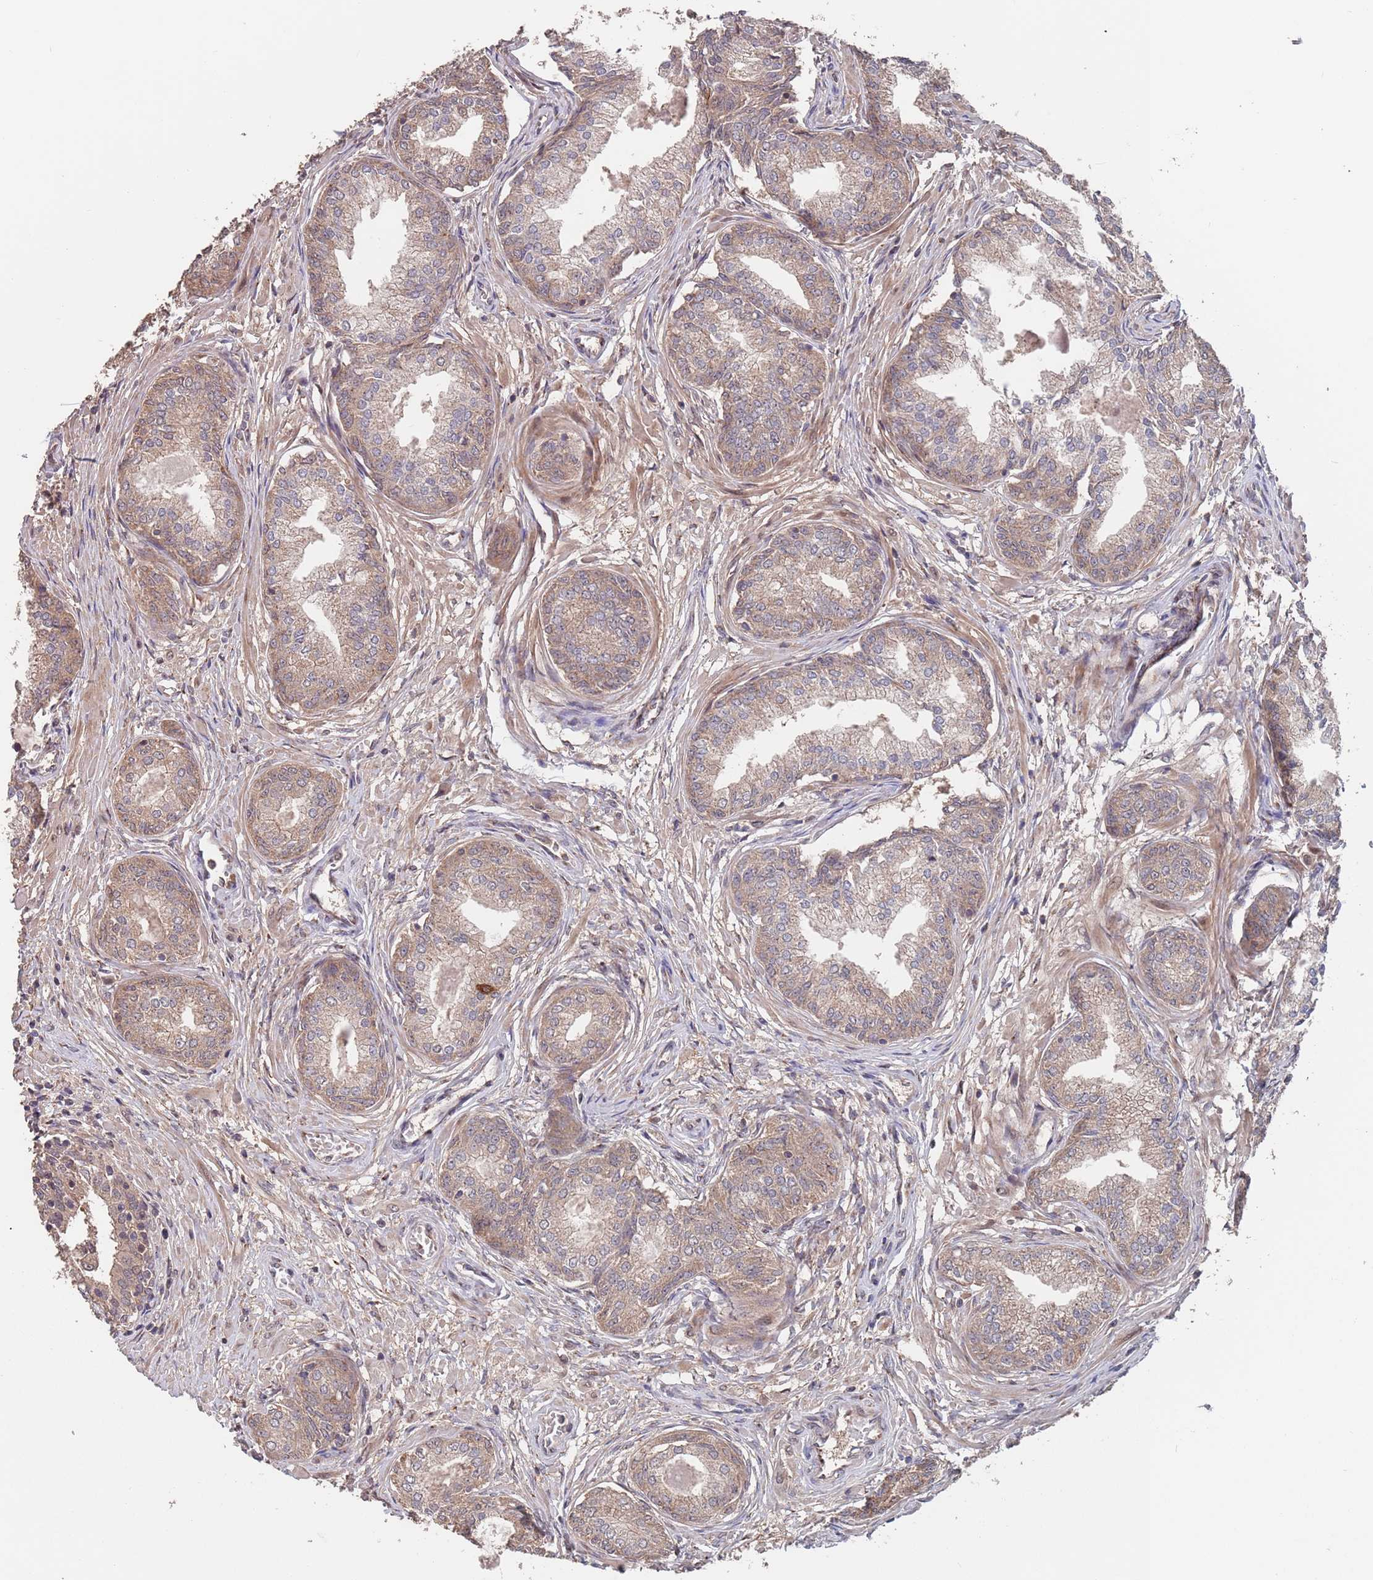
{"staining": {"intensity": "weak", "quantity": "25%-75%", "location": "cytoplasmic/membranous"}, "tissue": "prostate cancer", "cell_type": "Tumor cells", "image_type": "cancer", "snomed": [{"axis": "morphology", "description": "Adenocarcinoma, High grade"}, {"axis": "topography", "description": "Prostate"}], "caption": "Prostate cancer stained with a protein marker shows weak staining in tumor cells.", "gene": "UNC45A", "patient": {"sex": "male", "age": 67}}